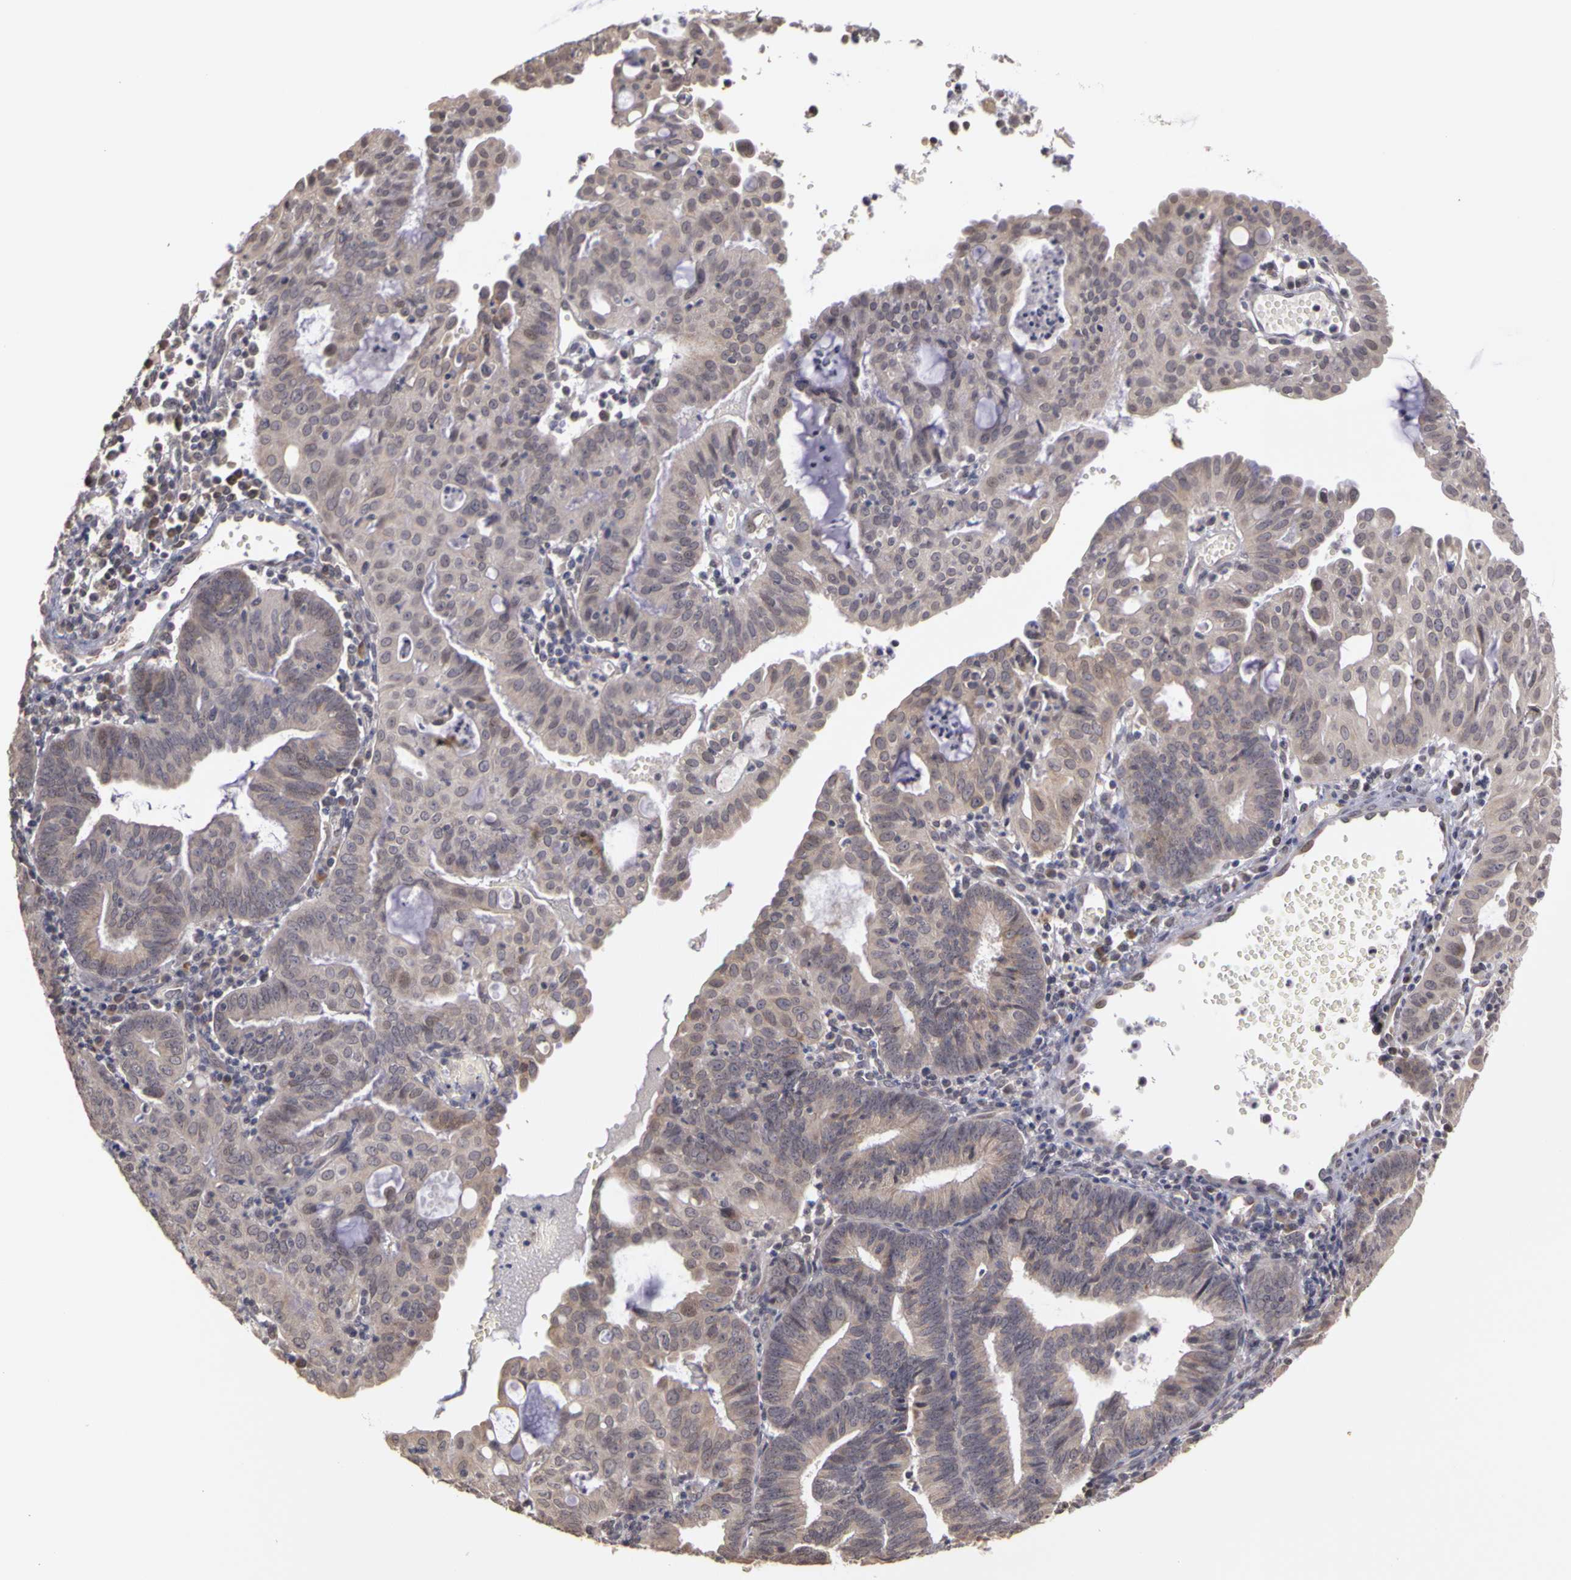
{"staining": {"intensity": "moderate", "quantity": "<25%", "location": "cytoplasmic/membranous"}, "tissue": "endometrial cancer", "cell_type": "Tumor cells", "image_type": "cancer", "snomed": [{"axis": "morphology", "description": "Adenocarcinoma, NOS"}, {"axis": "topography", "description": "Endometrium"}], "caption": "Immunohistochemistry (DAB) staining of adenocarcinoma (endometrial) exhibits moderate cytoplasmic/membranous protein staining in about <25% of tumor cells. The staining is performed using DAB brown chromogen to label protein expression. The nuclei are counter-stained blue using hematoxylin.", "gene": "FRMD7", "patient": {"sex": "female", "age": 60}}